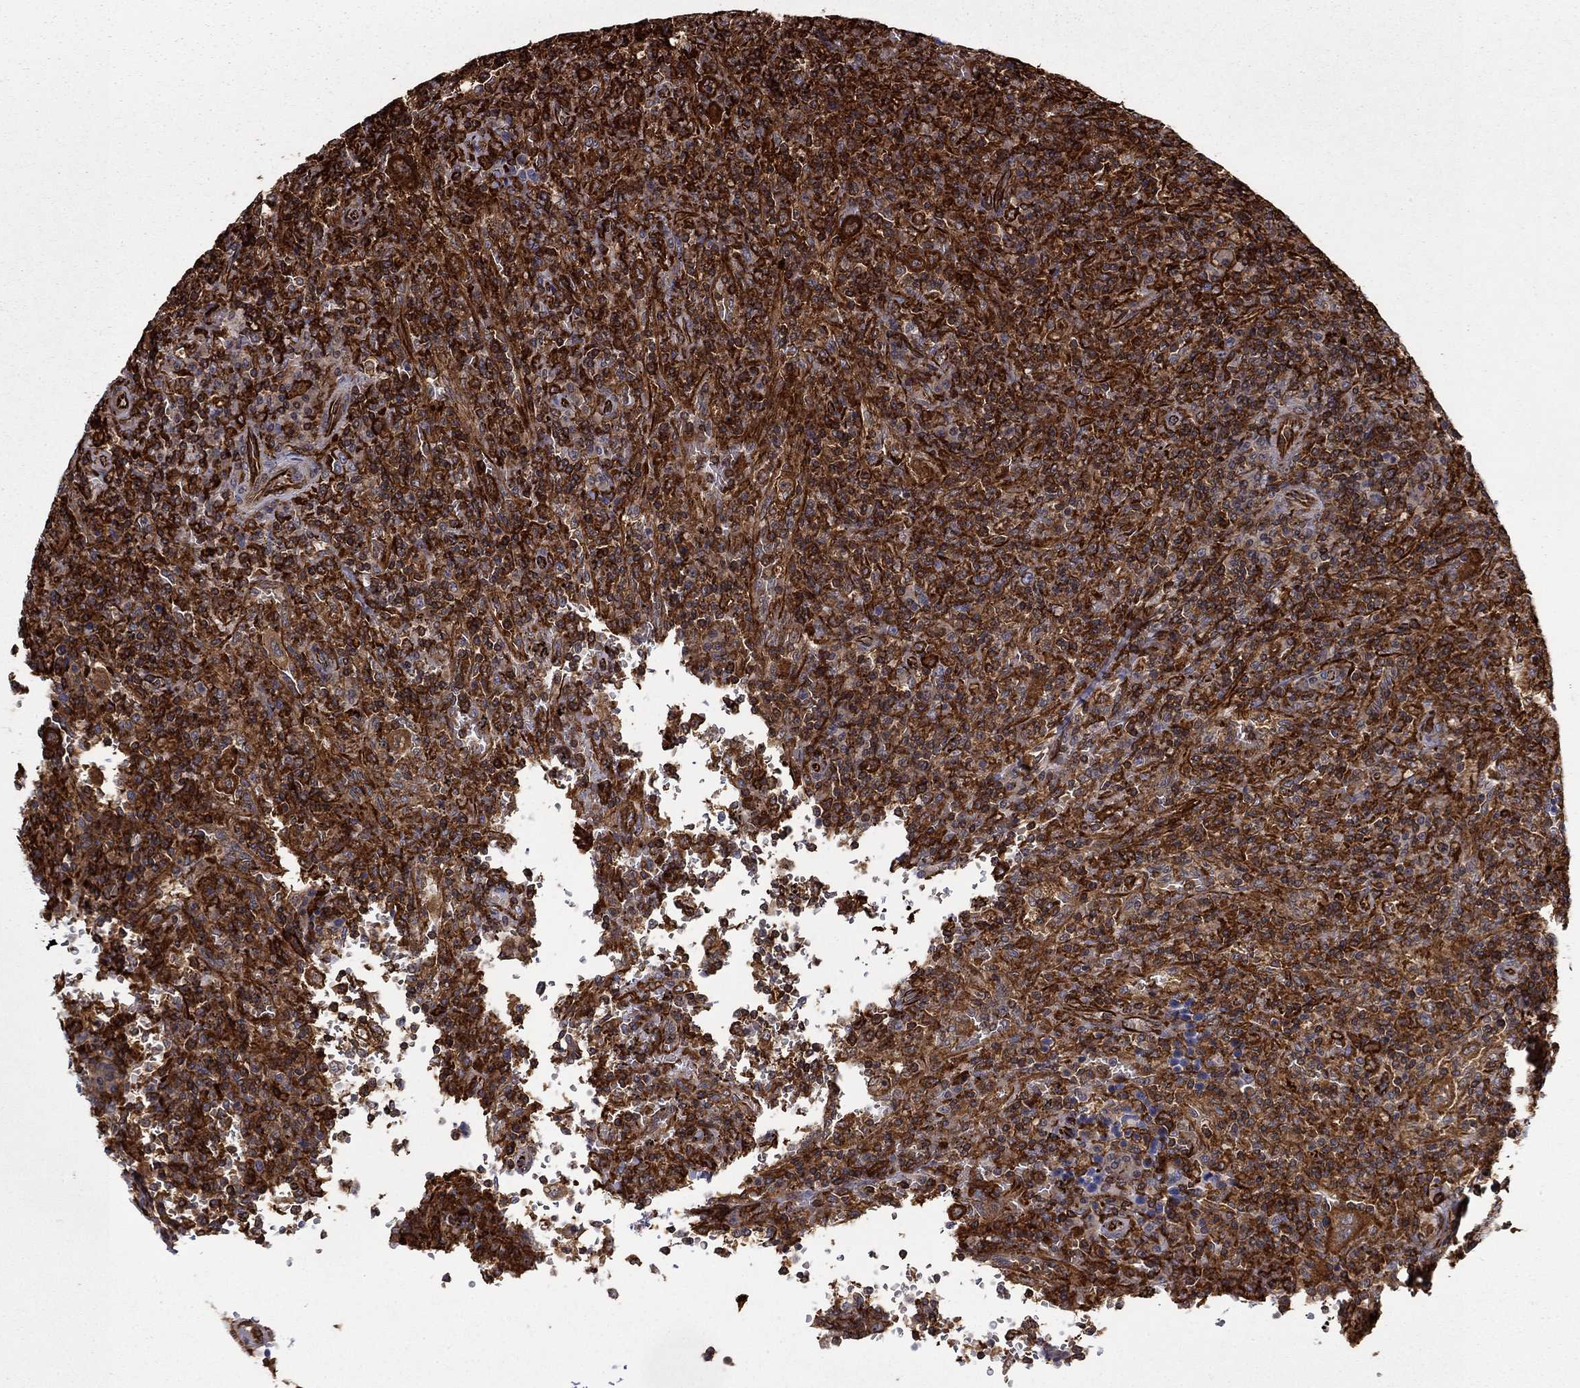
{"staining": {"intensity": "strong", "quantity": ">75%", "location": "cytoplasmic/membranous"}, "tissue": "lymphoma", "cell_type": "Tumor cells", "image_type": "cancer", "snomed": [{"axis": "morphology", "description": "Malignant lymphoma, non-Hodgkin's type, Low grade"}, {"axis": "topography", "description": "Spleen"}], "caption": "Immunohistochemical staining of human malignant lymphoma, non-Hodgkin's type (low-grade) exhibits high levels of strong cytoplasmic/membranous protein positivity in about >75% of tumor cells.", "gene": "ADM", "patient": {"sex": "male", "age": 62}}